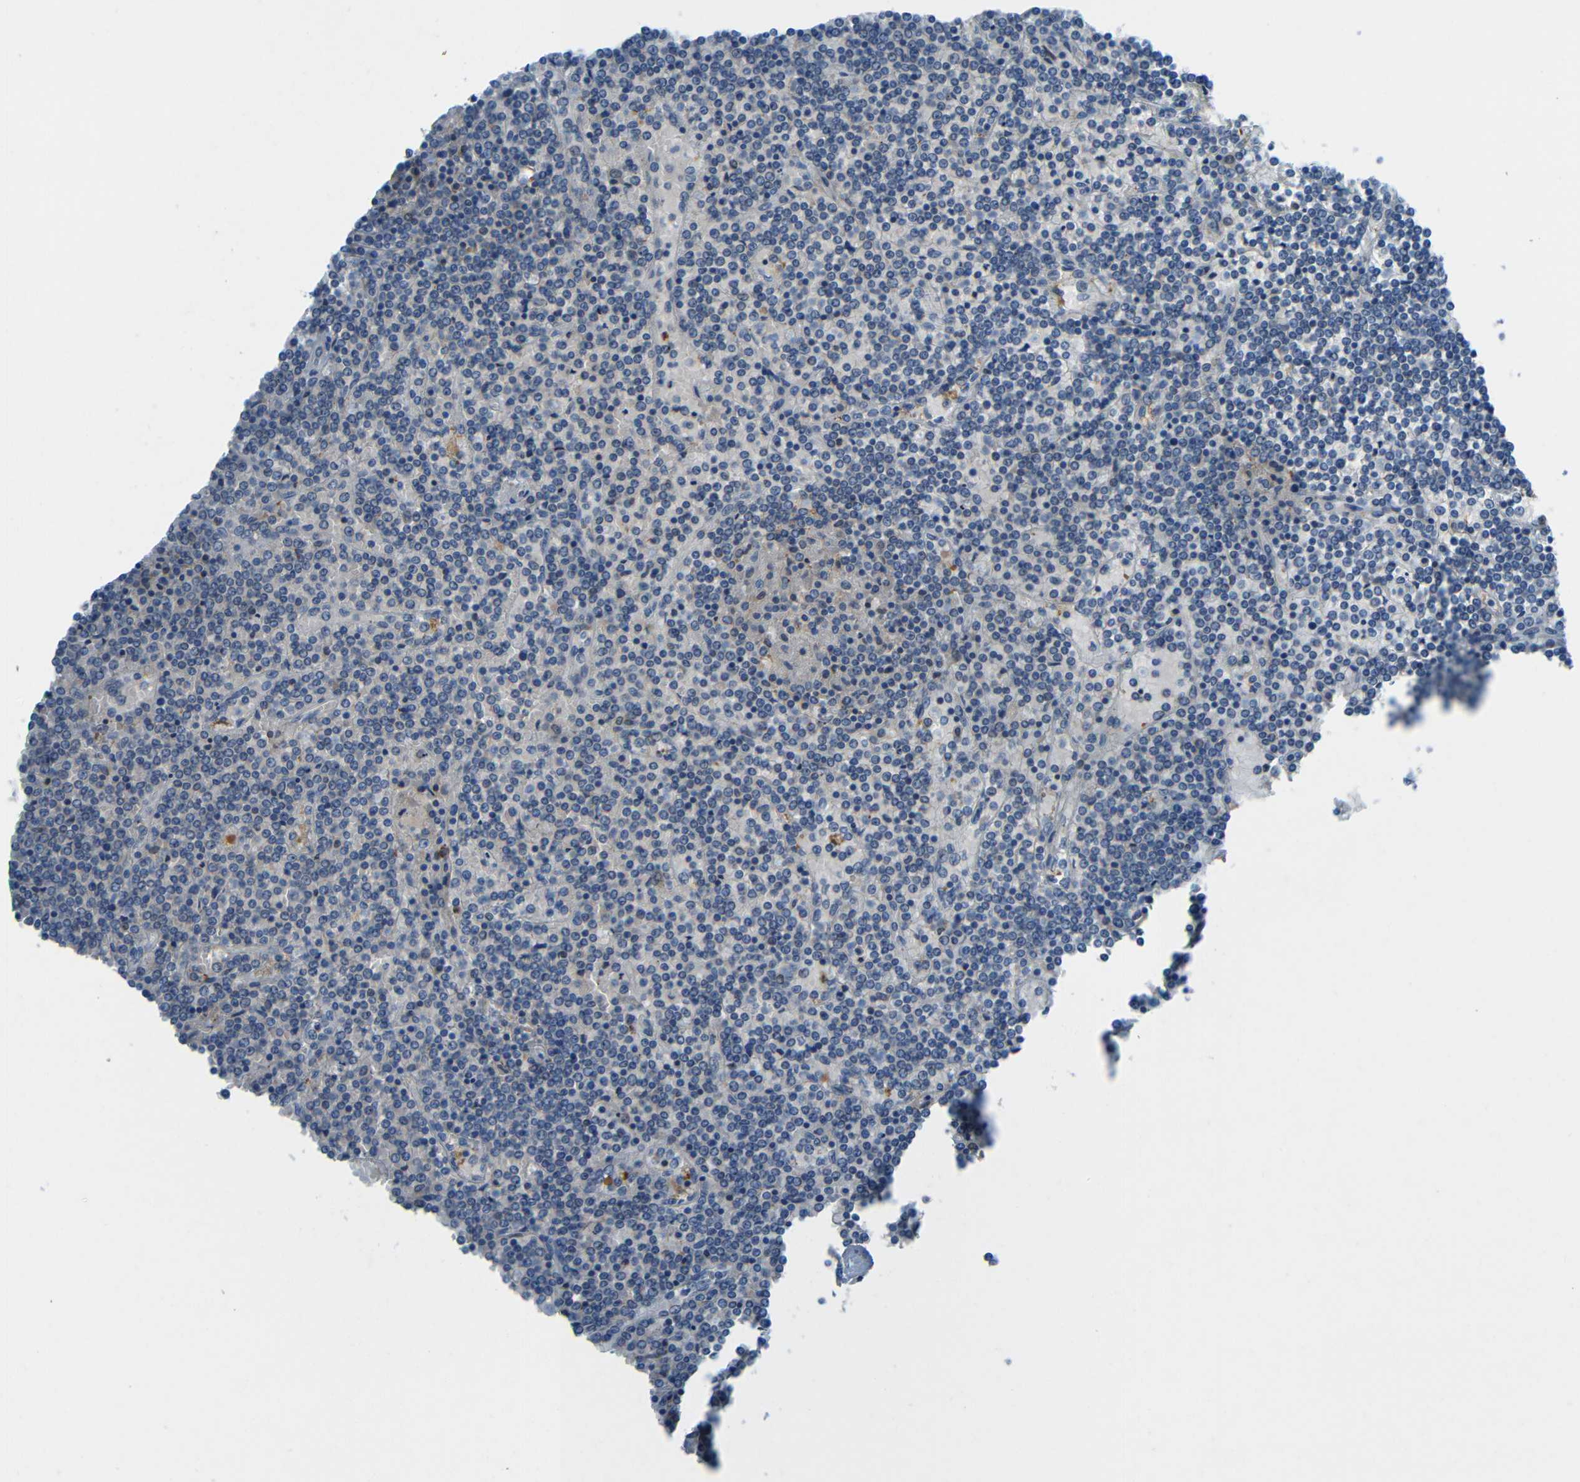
{"staining": {"intensity": "negative", "quantity": "none", "location": "none"}, "tissue": "lymphoma", "cell_type": "Tumor cells", "image_type": "cancer", "snomed": [{"axis": "morphology", "description": "Malignant lymphoma, non-Hodgkin's type, Low grade"}, {"axis": "topography", "description": "Spleen"}], "caption": "The micrograph exhibits no staining of tumor cells in lymphoma. (DAB (3,3'-diaminobenzidine) immunohistochemistry visualized using brightfield microscopy, high magnification).", "gene": "CYP26B1", "patient": {"sex": "female", "age": 19}}